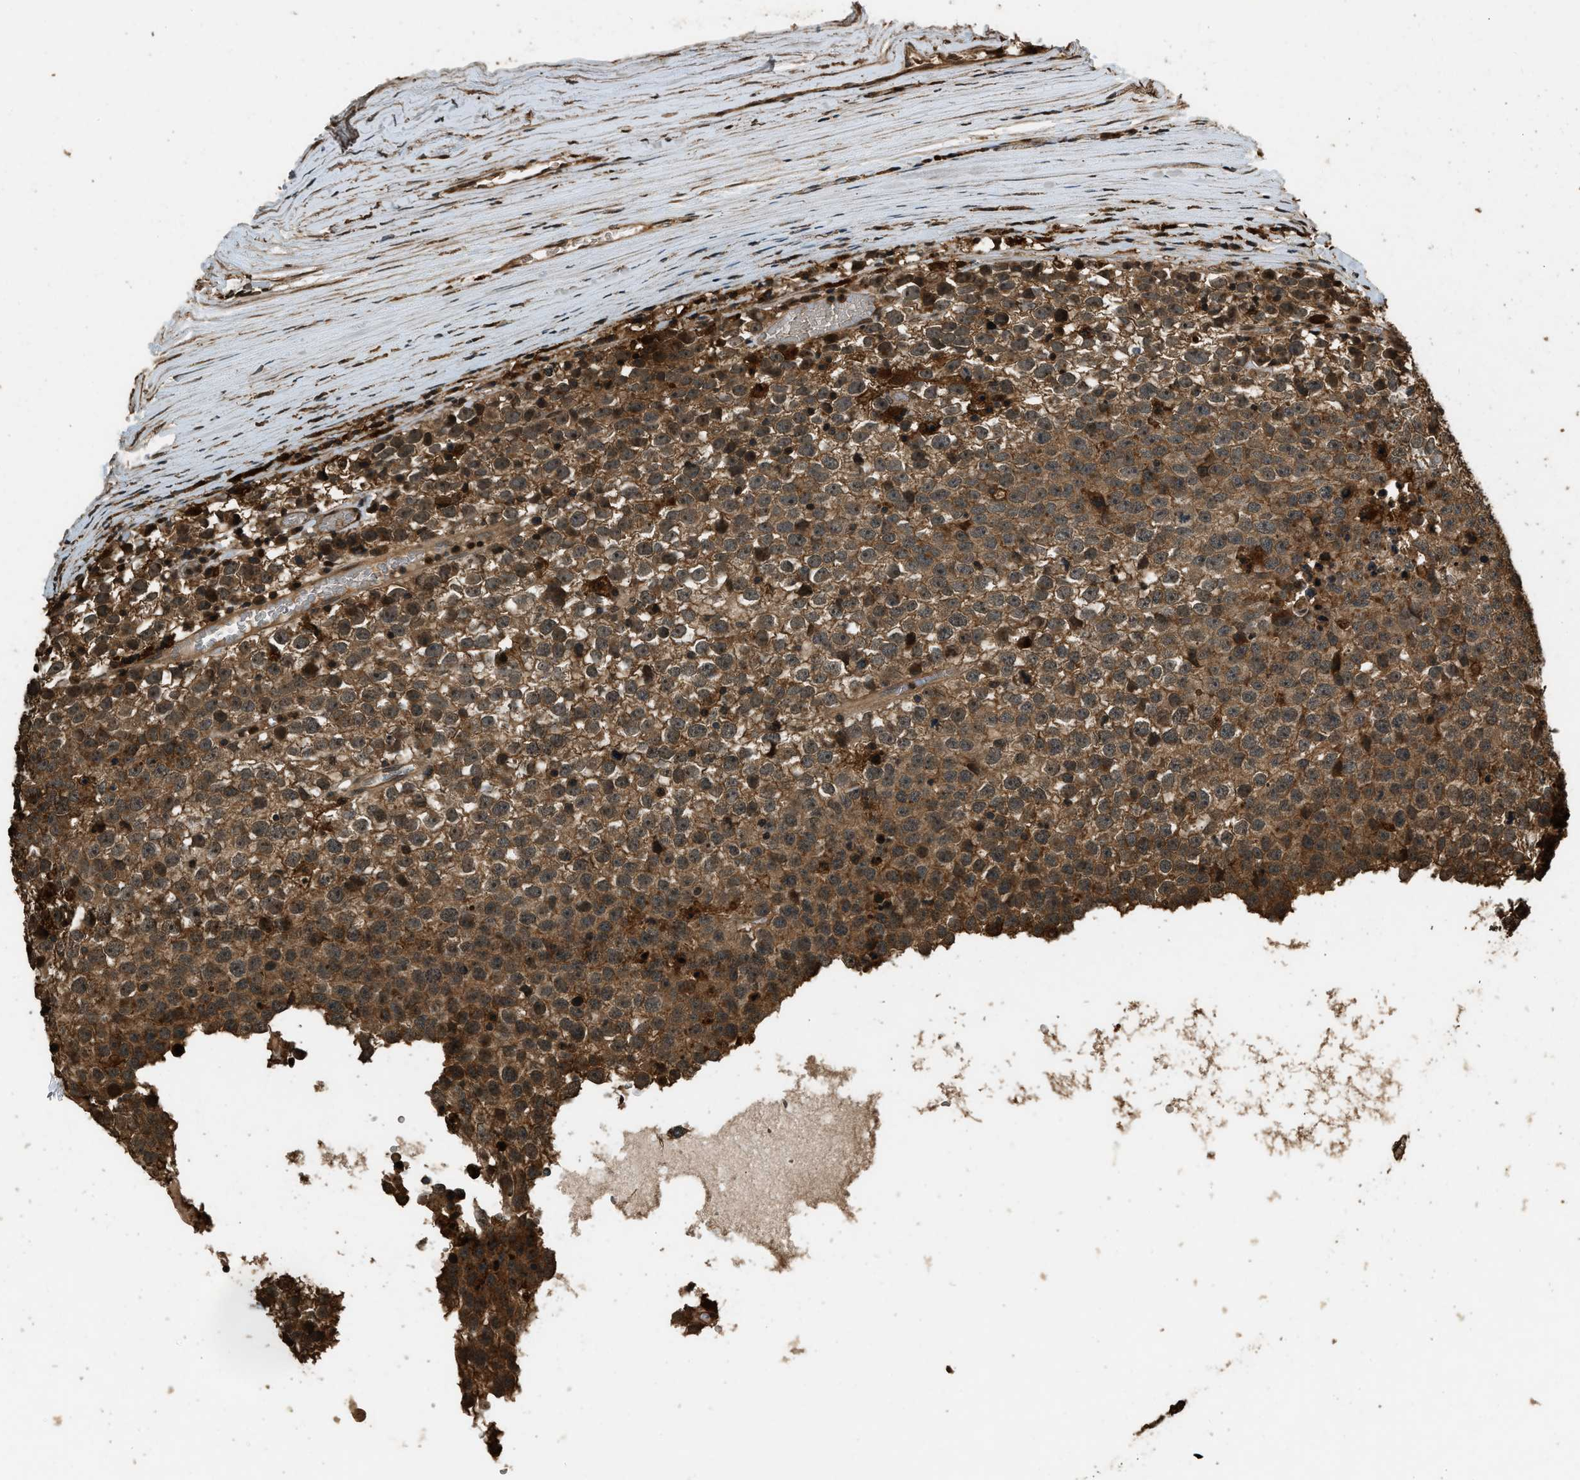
{"staining": {"intensity": "moderate", "quantity": ">75%", "location": "cytoplasmic/membranous"}, "tissue": "testis cancer", "cell_type": "Tumor cells", "image_type": "cancer", "snomed": [{"axis": "morphology", "description": "Seminoma, NOS"}, {"axis": "topography", "description": "Testis"}], "caption": "Tumor cells exhibit moderate cytoplasmic/membranous staining in about >75% of cells in testis seminoma.", "gene": "RAP2A", "patient": {"sex": "male", "age": 65}}